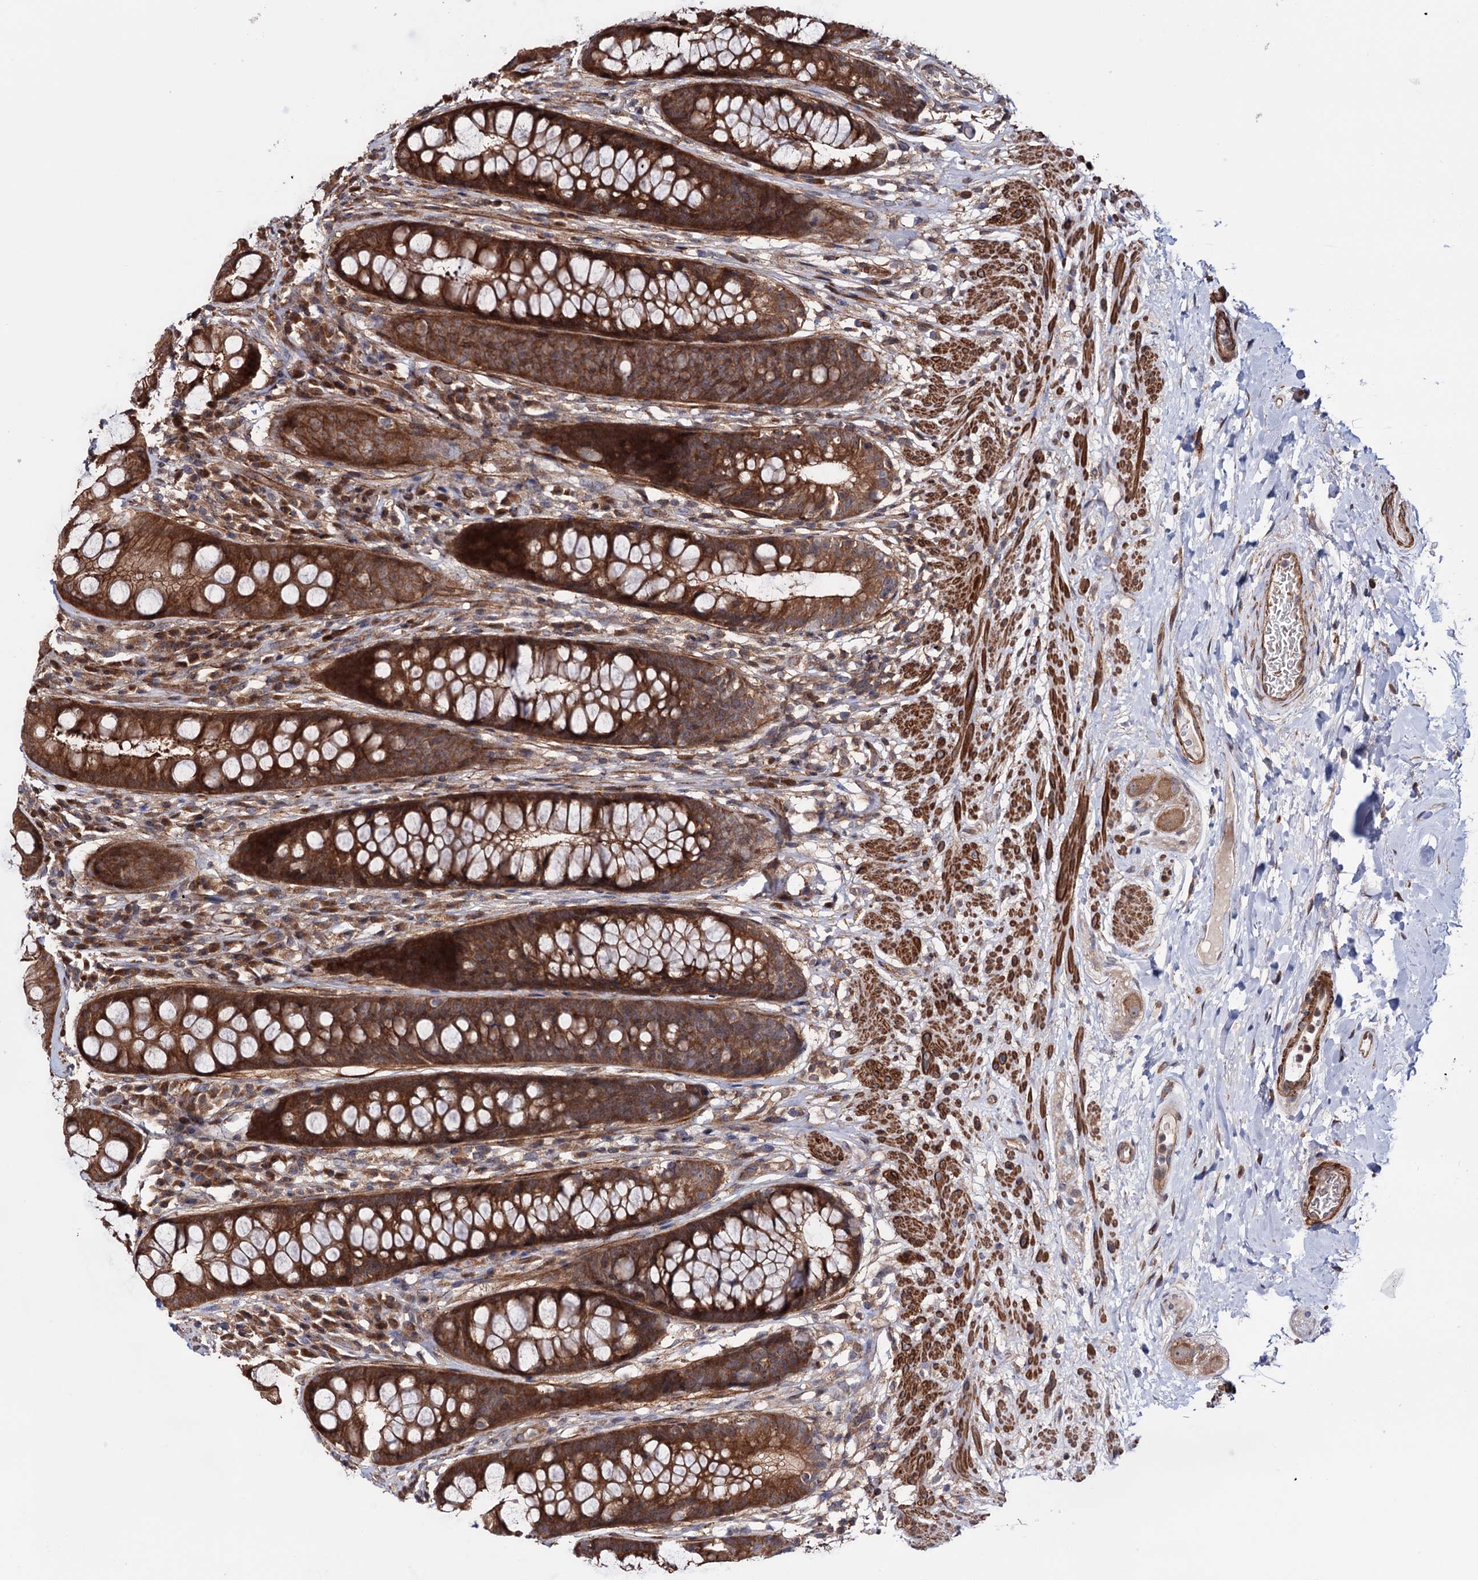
{"staining": {"intensity": "strong", "quantity": ">75%", "location": "cytoplasmic/membranous"}, "tissue": "rectum", "cell_type": "Glandular cells", "image_type": "normal", "snomed": [{"axis": "morphology", "description": "Normal tissue, NOS"}, {"axis": "topography", "description": "Rectum"}], "caption": "The photomicrograph displays immunohistochemical staining of benign rectum. There is strong cytoplasmic/membranous expression is identified in approximately >75% of glandular cells. The staining is performed using DAB (3,3'-diaminobenzidine) brown chromogen to label protein expression. The nuclei are counter-stained blue using hematoxylin.", "gene": "FERMT2", "patient": {"sex": "male", "age": 74}}